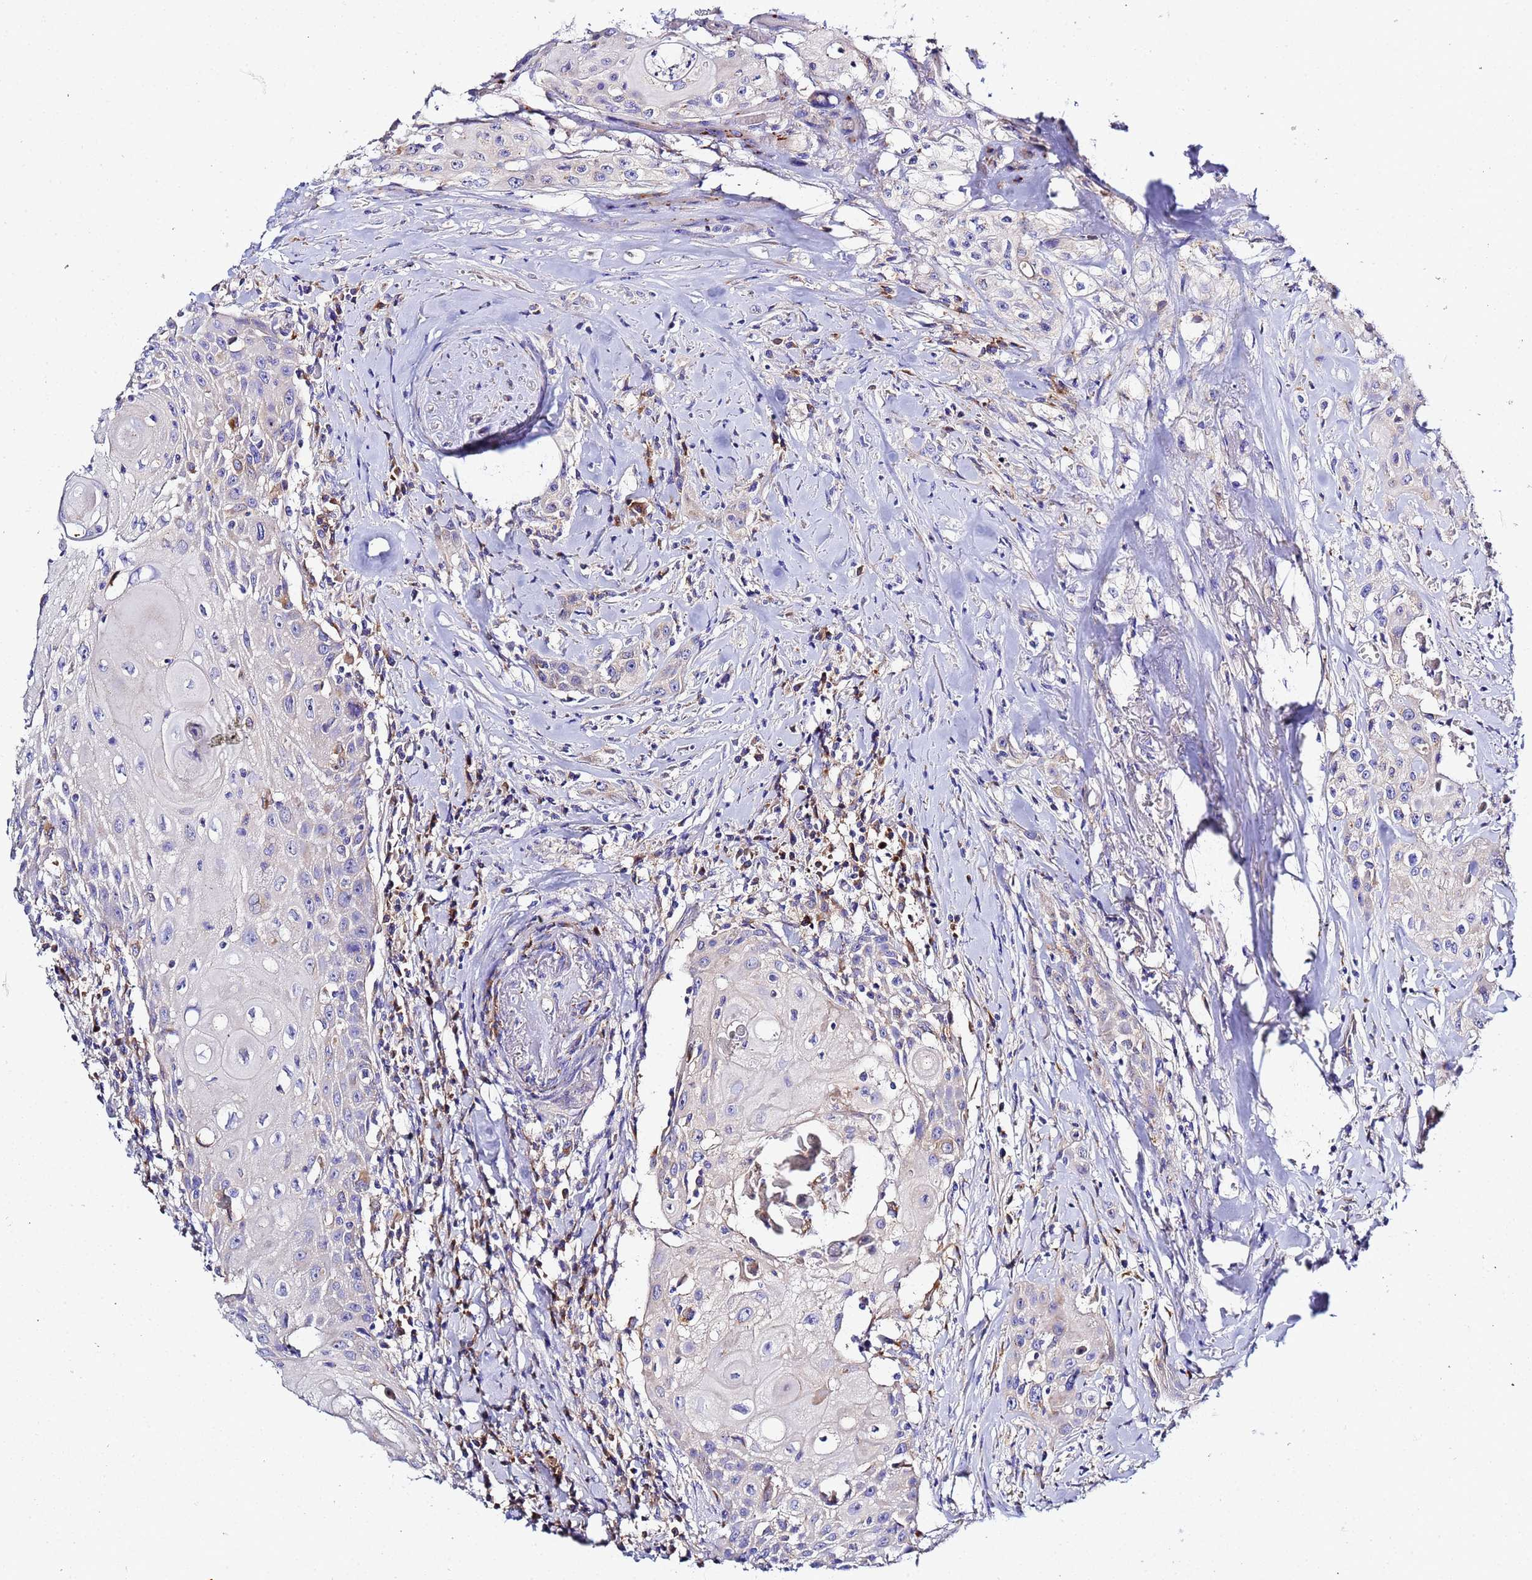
{"staining": {"intensity": "weak", "quantity": "<25%", "location": "cytoplasmic/membranous"}, "tissue": "head and neck cancer", "cell_type": "Tumor cells", "image_type": "cancer", "snomed": [{"axis": "morphology", "description": "Squamous cell carcinoma, NOS"}, {"axis": "topography", "description": "Oral tissue"}, {"axis": "topography", "description": "Head-Neck"}], "caption": "Tumor cells are negative for protein expression in human squamous cell carcinoma (head and neck).", "gene": "VTI1B", "patient": {"sex": "female", "age": 82}}